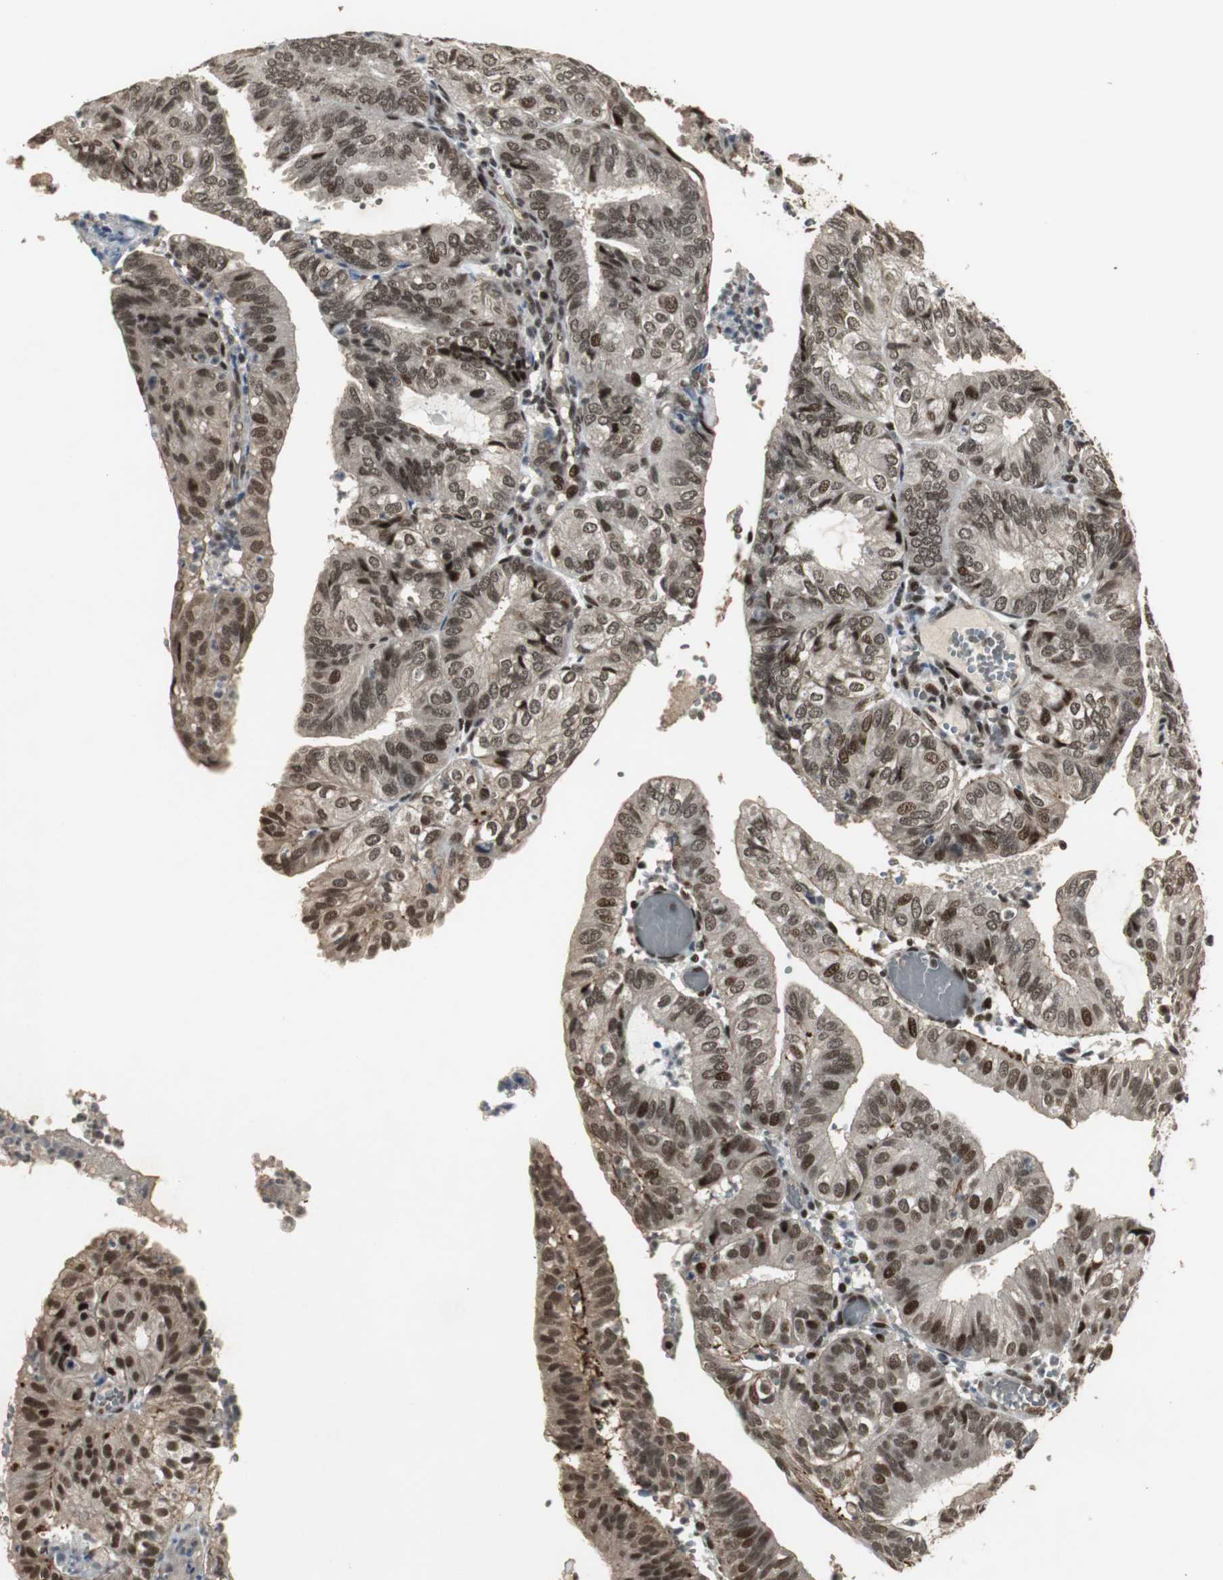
{"staining": {"intensity": "moderate", "quantity": ">75%", "location": "cytoplasmic/membranous,nuclear"}, "tissue": "endometrial cancer", "cell_type": "Tumor cells", "image_type": "cancer", "snomed": [{"axis": "morphology", "description": "Adenocarcinoma, NOS"}, {"axis": "topography", "description": "Uterus"}], "caption": "A brown stain shows moderate cytoplasmic/membranous and nuclear staining of a protein in adenocarcinoma (endometrial) tumor cells.", "gene": "TAF5", "patient": {"sex": "female", "age": 60}}